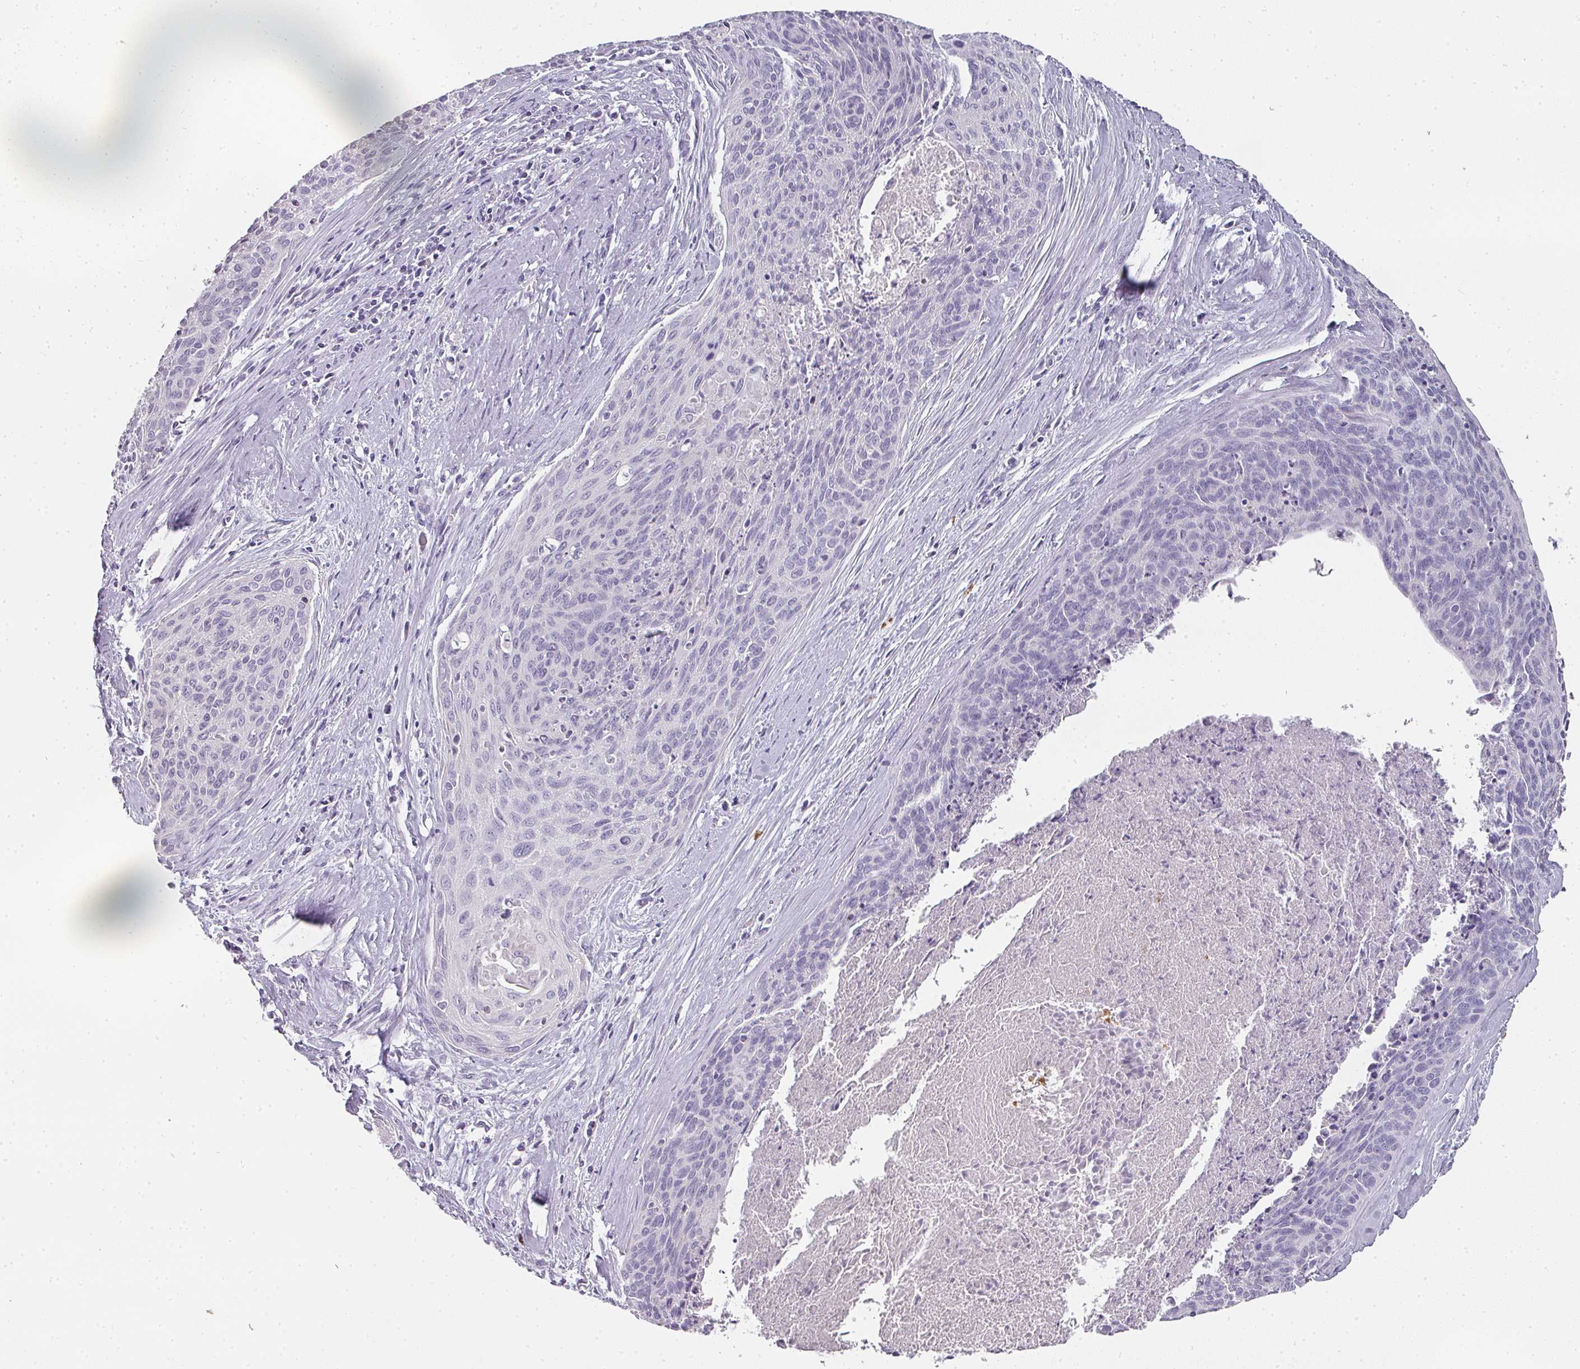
{"staining": {"intensity": "negative", "quantity": "none", "location": "none"}, "tissue": "cervical cancer", "cell_type": "Tumor cells", "image_type": "cancer", "snomed": [{"axis": "morphology", "description": "Squamous cell carcinoma, NOS"}, {"axis": "topography", "description": "Cervix"}], "caption": "IHC of cervical cancer displays no expression in tumor cells.", "gene": "CAMP", "patient": {"sex": "female", "age": 55}}